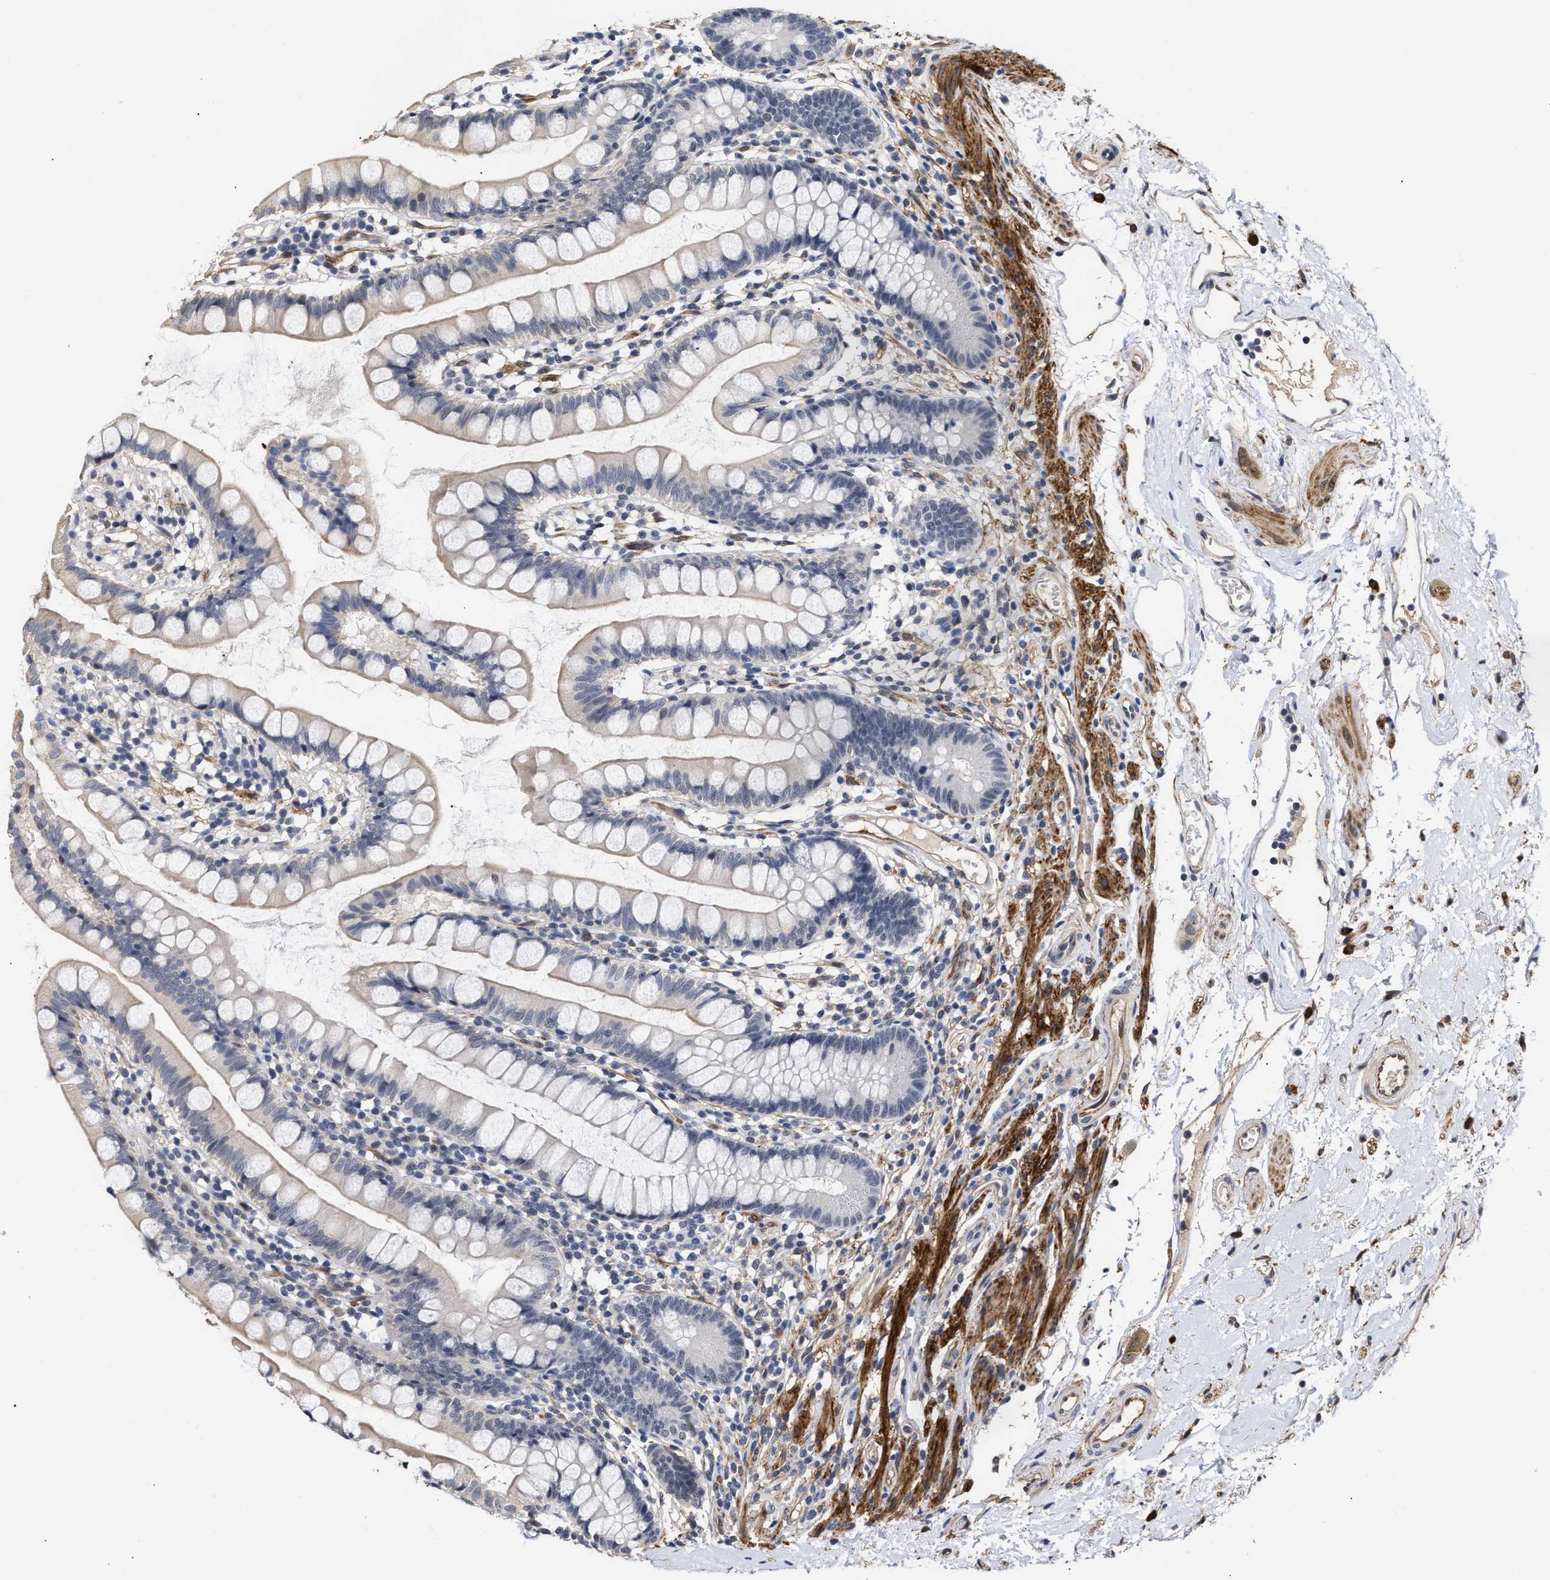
{"staining": {"intensity": "negative", "quantity": "none", "location": "none"}, "tissue": "small intestine", "cell_type": "Glandular cells", "image_type": "normal", "snomed": [{"axis": "morphology", "description": "Normal tissue, NOS"}, {"axis": "topography", "description": "Small intestine"}], "caption": "Immunohistochemistry of benign human small intestine exhibits no staining in glandular cells.", "gene": "AHNAK2", "patient": {"sex": "female", "age": 84}}